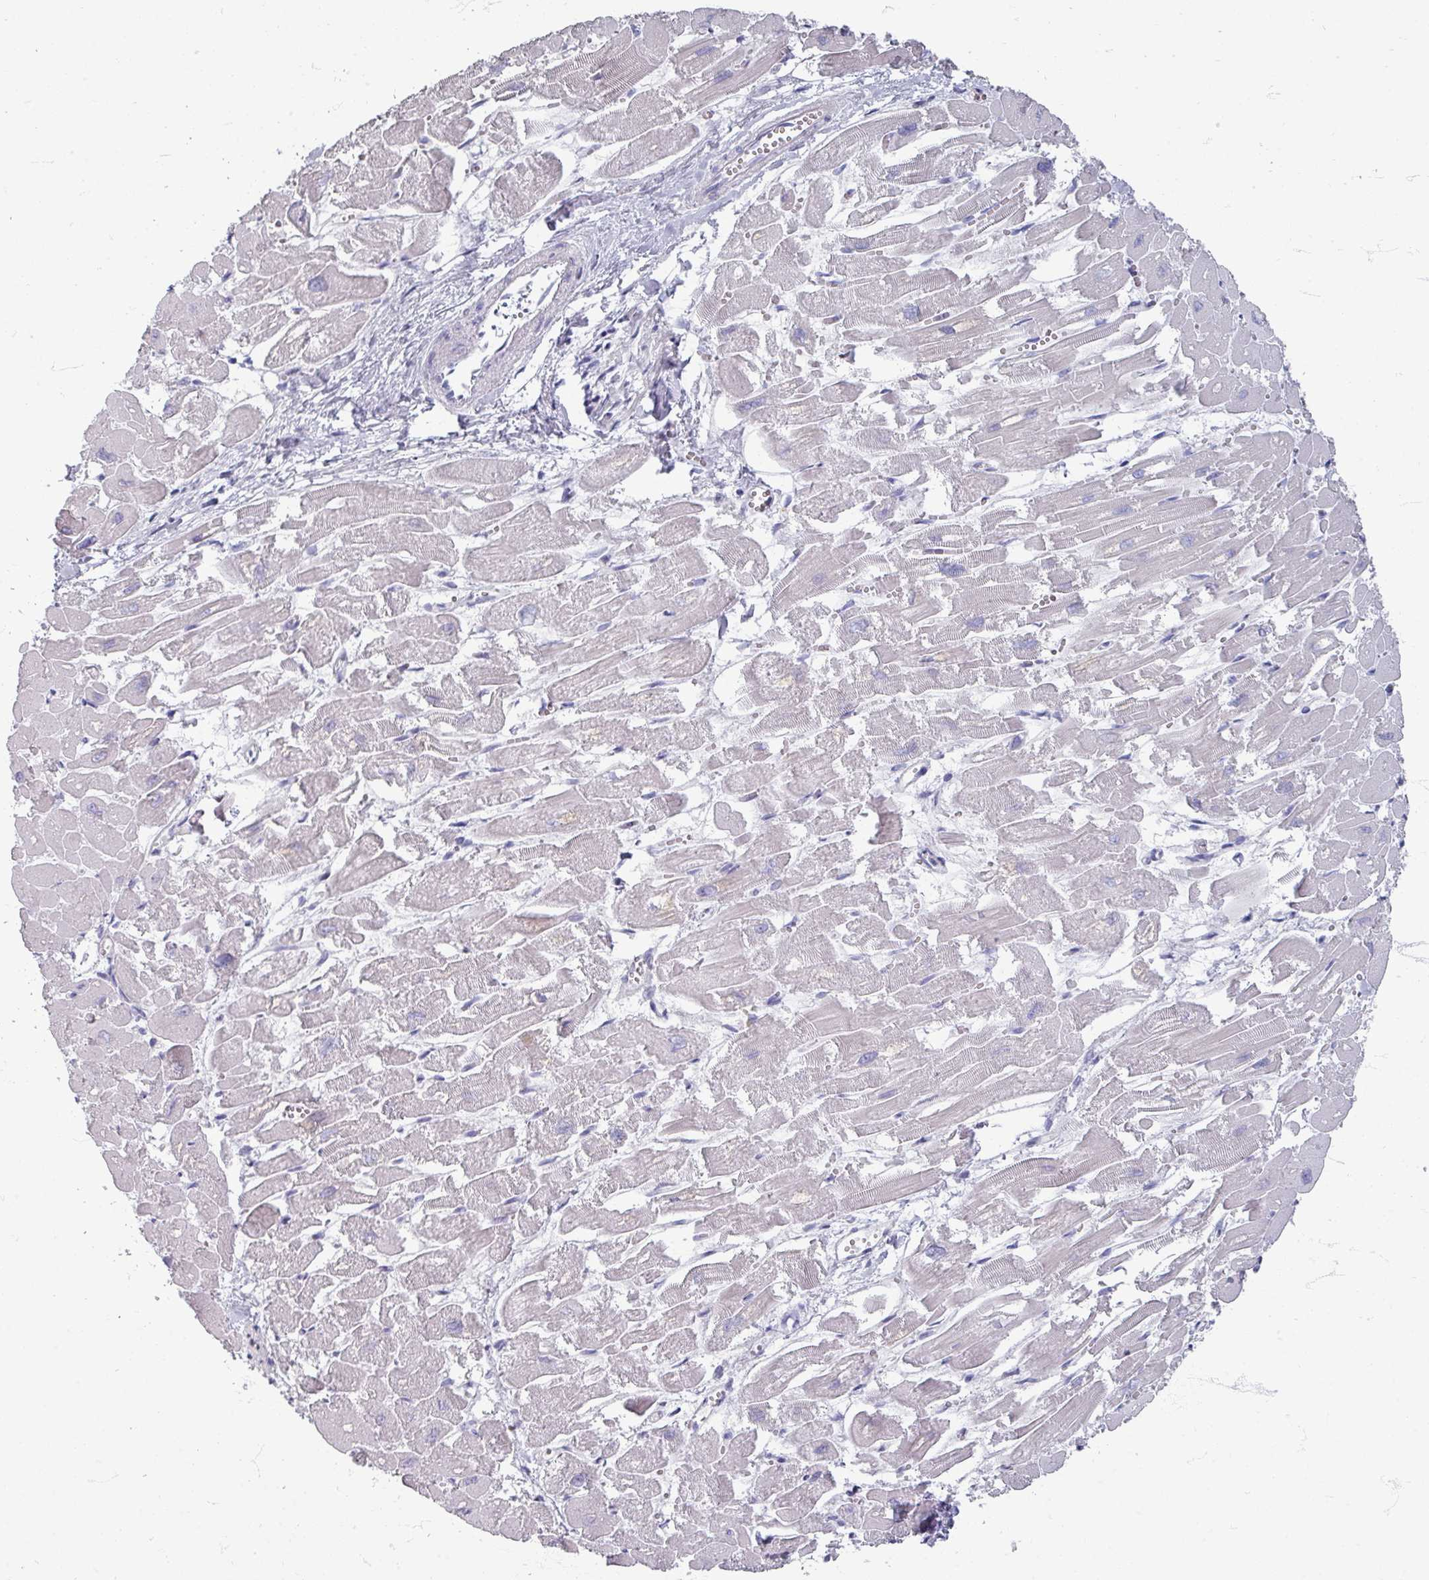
{"staining": {"intensity": "negative", "quantity": "none", "location": "none"}, "tissue": "heart muscle", "cell_type": "Cardiomyocytes", "image_type": "normal", "snomed": [{"axis": "morphology", "description": "Normal tissue, NOS"}, {"axis": "topography", "description": "Heart"}], "caption": "This histopathology image is of benign heart muscle stained with immunohistochemistry (IHC) to label a protein in brown with the nuclei are counter-stained blue. There is no positivity in cardiomyocytes.", "gene": "ZNF878", "patient": {"sex": "male", "age": 54}}